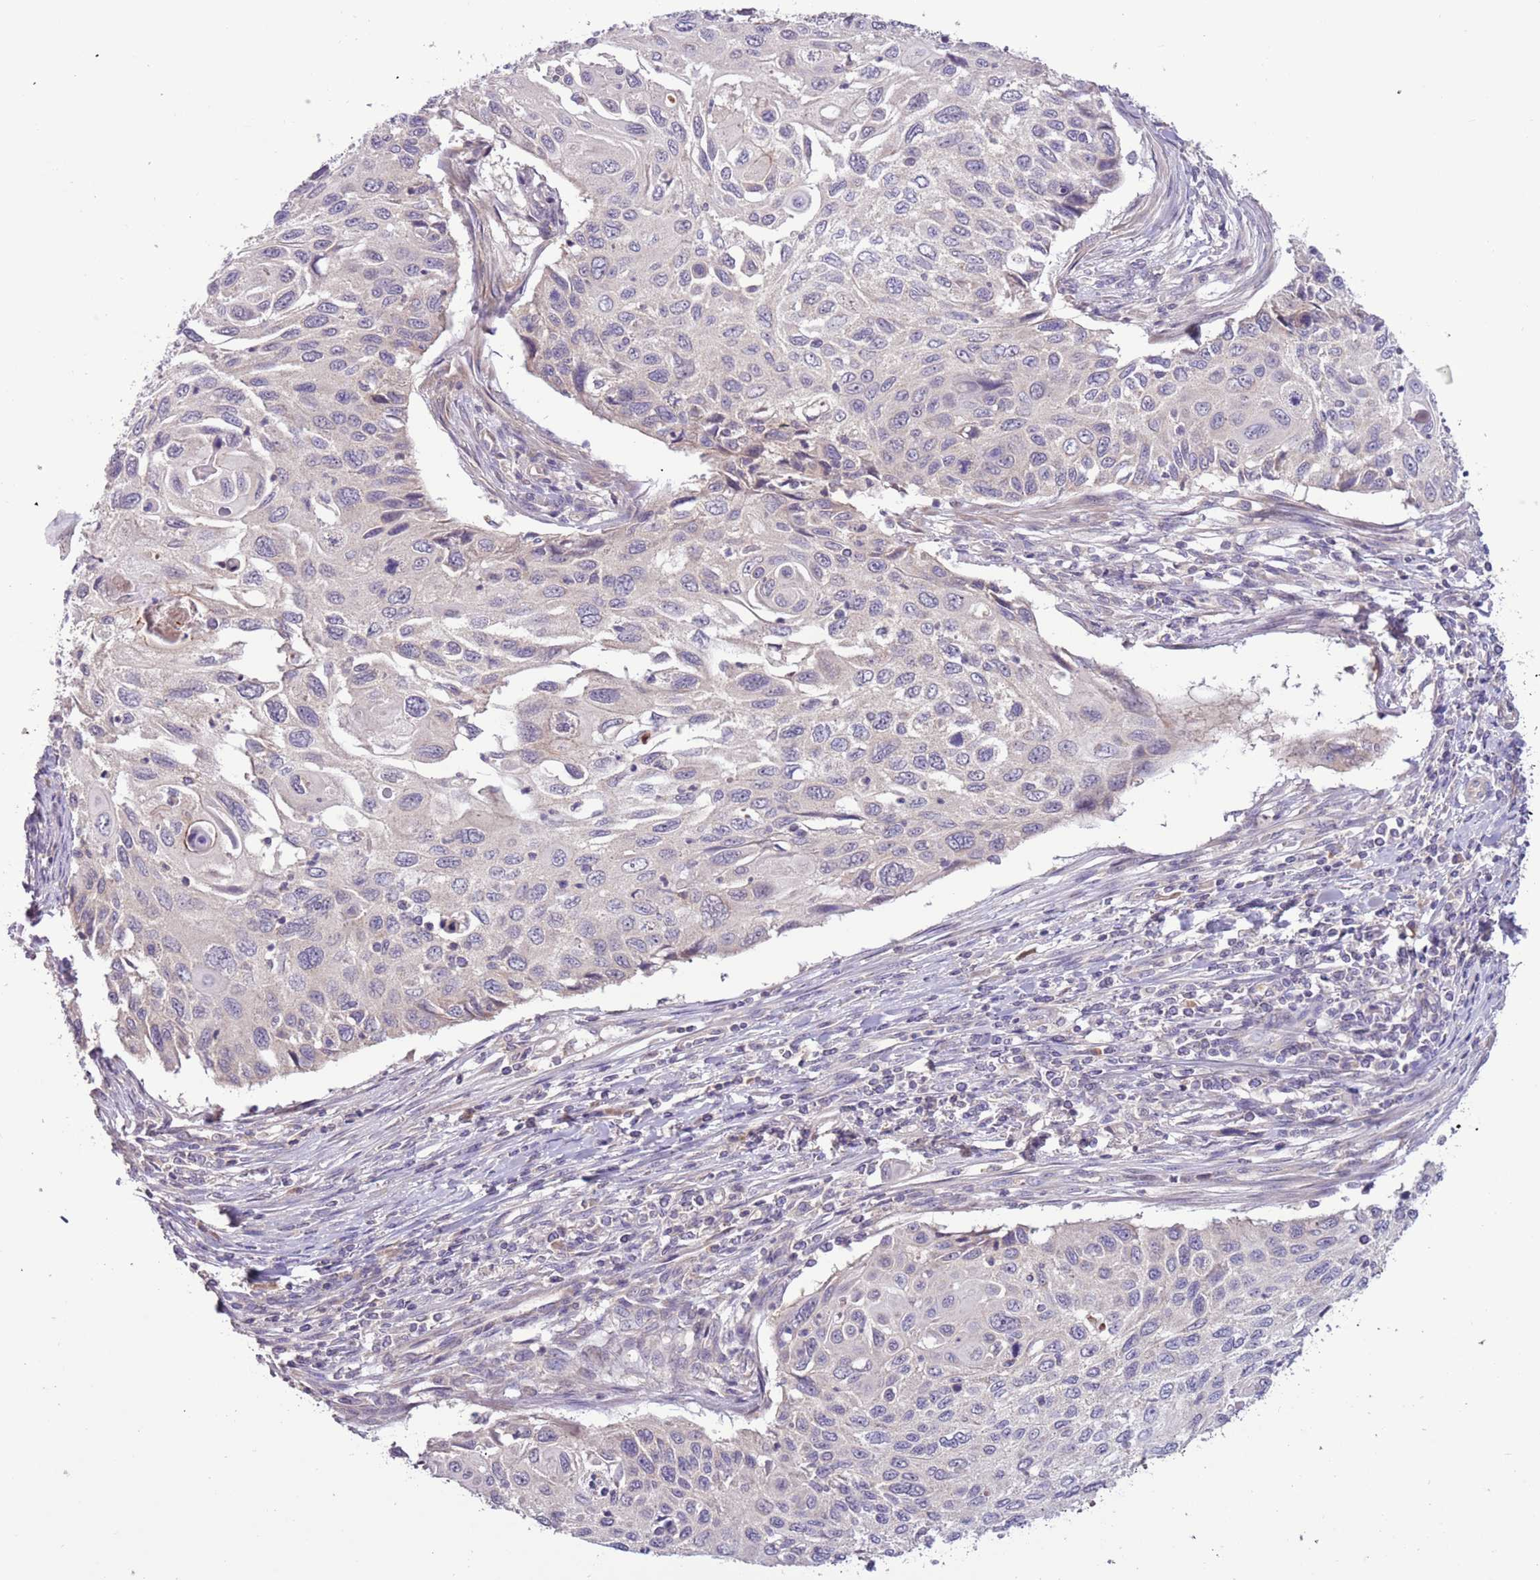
{"staining": {"intensity": "weak", "quantity": "<25%", "location": "cytoplasmic/membranous"}, "tissue": "cervical cancer", "cell_type": "Tumor cells", "image_type": "cancer", "snomed": [{"axis": "morphology", "description": "Squamous cell carcinoma, NOS"}, {"axis": "topography", "description": "Cervix"}], "caption": "DAB immunohistochemical staining of cervical squamous cell carcinoma reveals no significant positivity in tumor cells.", "gene": "SHROOM3", "patient": {"sex": "female", "age": 70}}